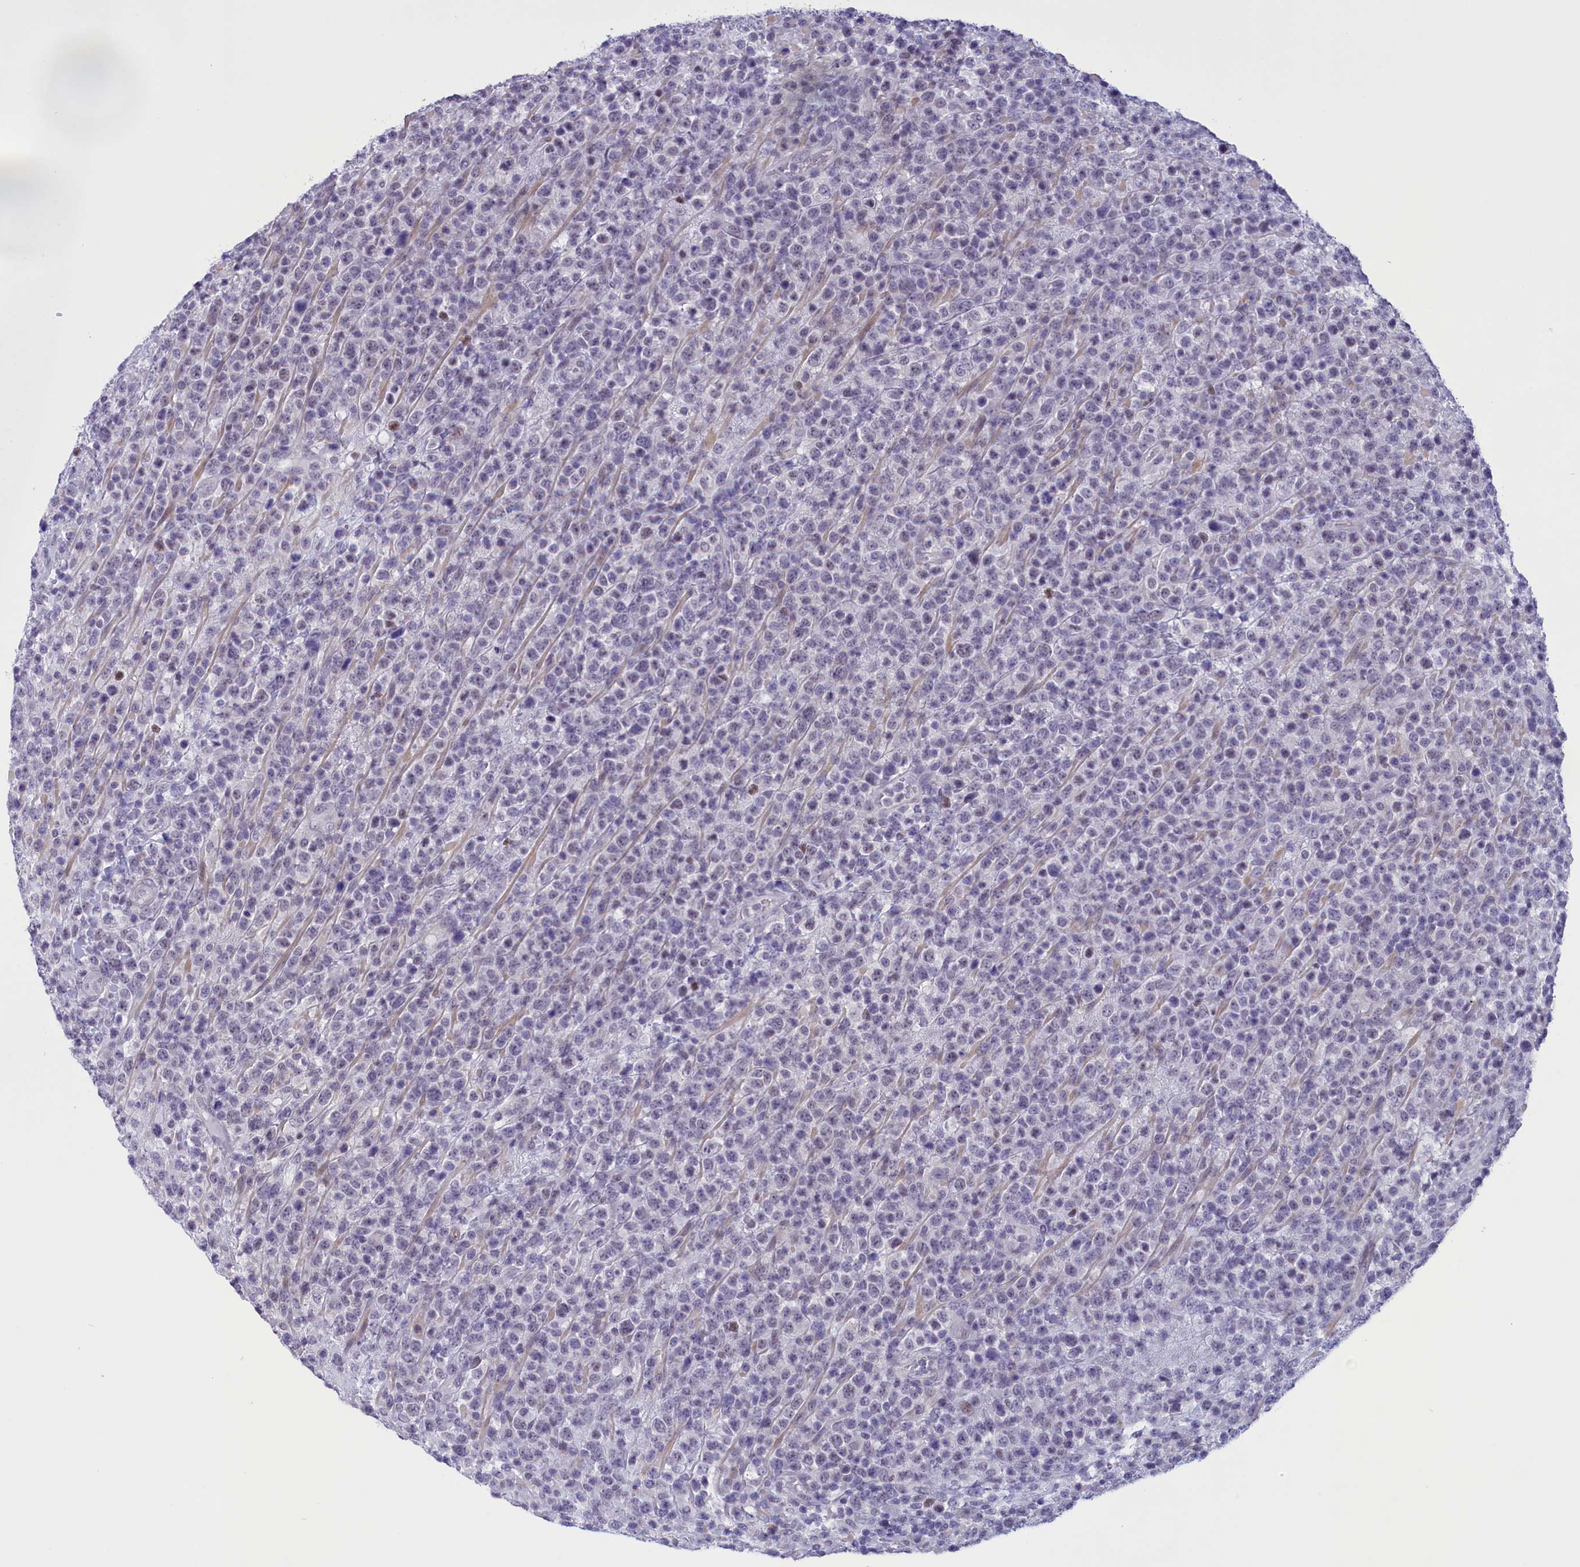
{"staining": {"intensity": "negative", "quantity": "none", "location": "none"}, "tissue": "lymphoma", "cell_type": "Tumor cells", "image_type": "cancer", "snomed": [{"axis": "morphology", "description": "Malignant lymphoma, non-Hodgkin's type, High grade"}, {"axis": "topography", "description": "Colon"}], "caption": "The IHC micrograph has no significant expression in tumor cells of malignant lymphoma, non-Hodgkin's type (high-grade) tissue.", "gene": "ELOA2", "patient": {"sex": "female", "age": 53}}